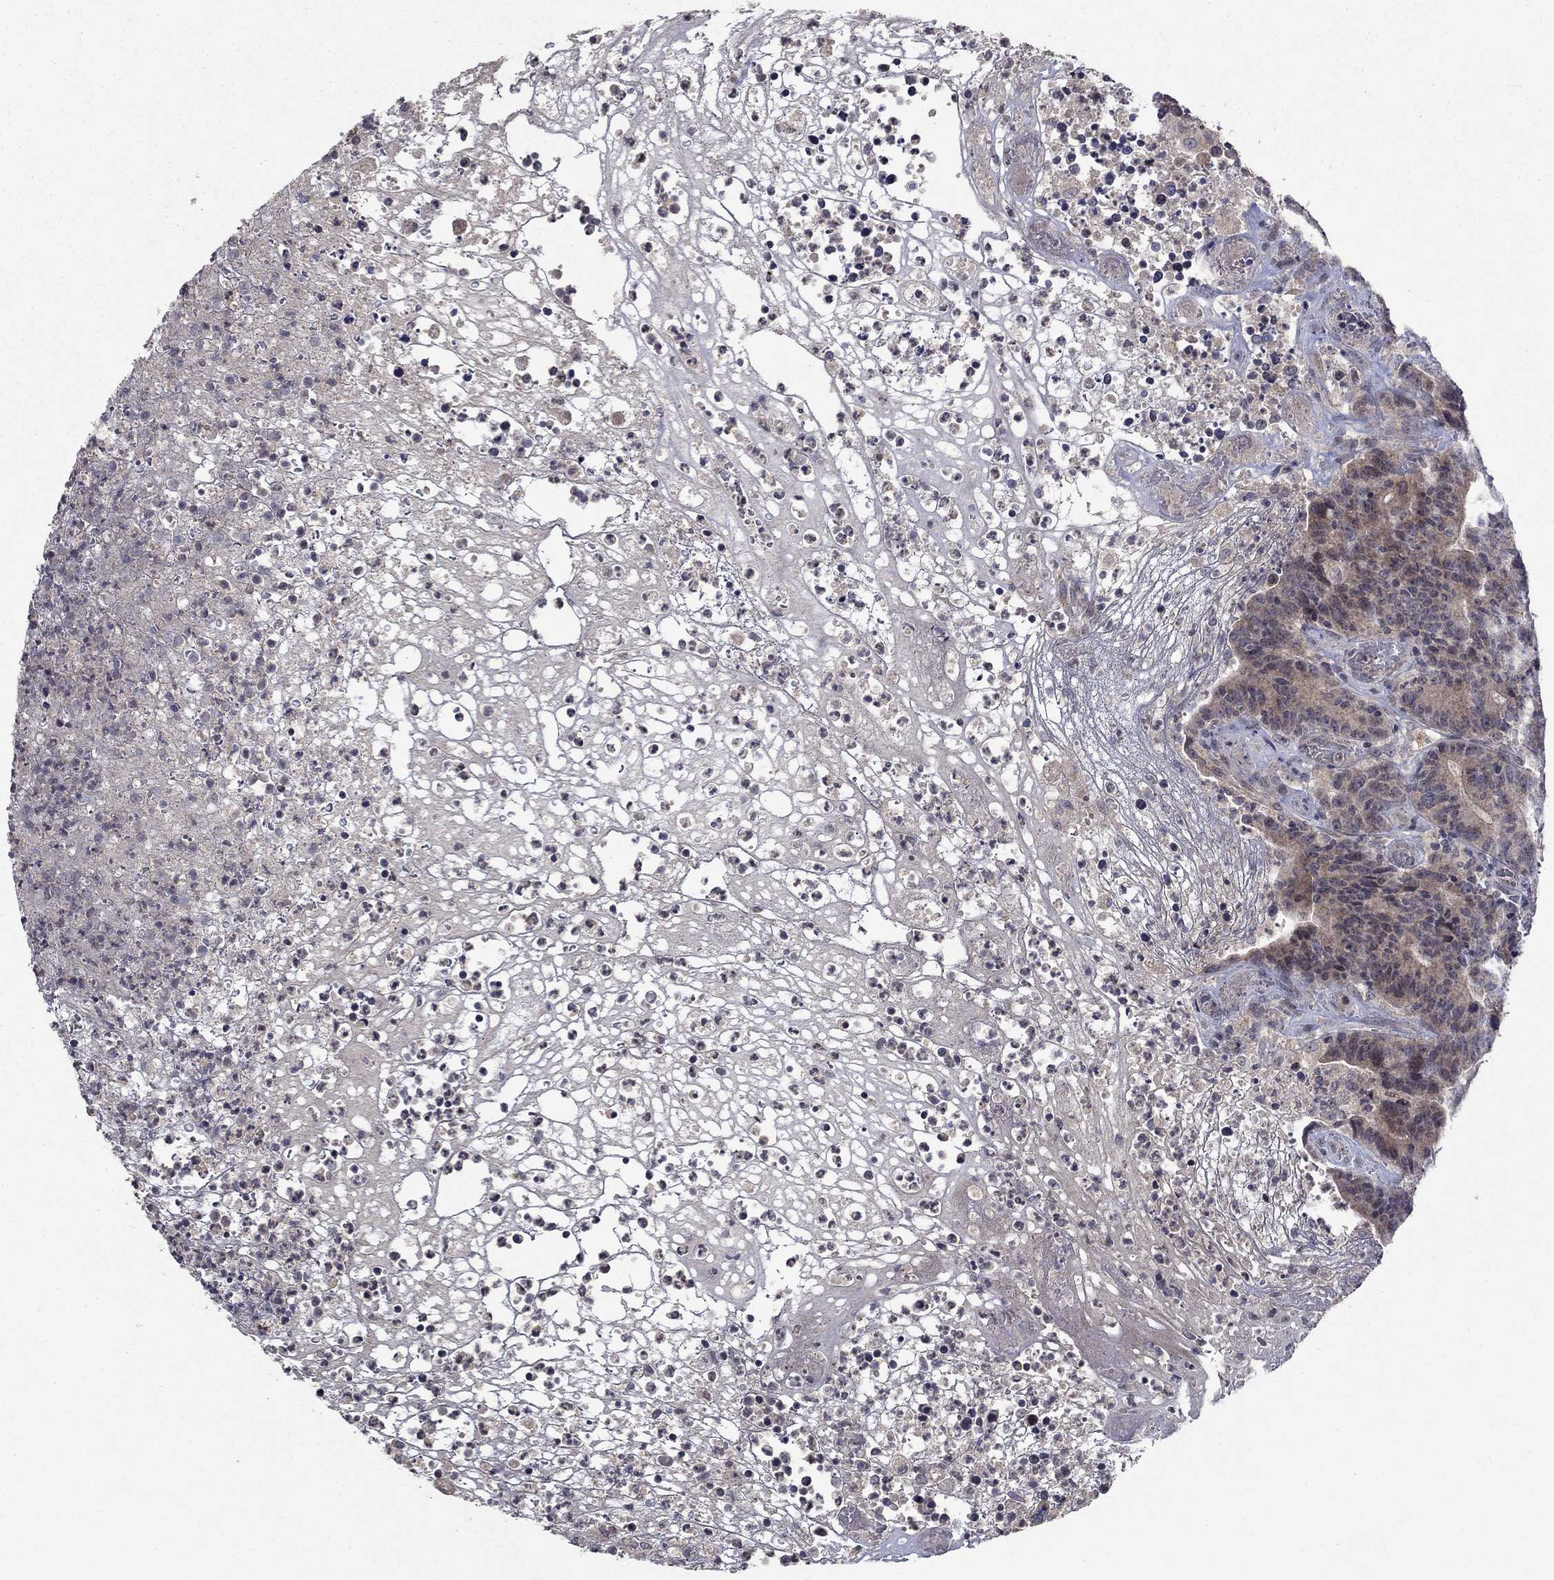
{"staining": {"intensity": "weak", "quantity": ">75%", "location": "cytoplasmic/membranous"}, "tissue": "colorectal cancer", "cell_type": "Tumor cells", "image_type": "cancer", "snomed": [{"axis": "morphology", "description": "Adenocarcinoma, NOS"}, {"axis": "topography", "description": "Colon"}], "caption": "Adenocarcinoma (colorectal) stained with a protein marker reveals weak staining in tumor cells.", "gene": "IL4", "patient": {"sex": "female", "age": 75}}